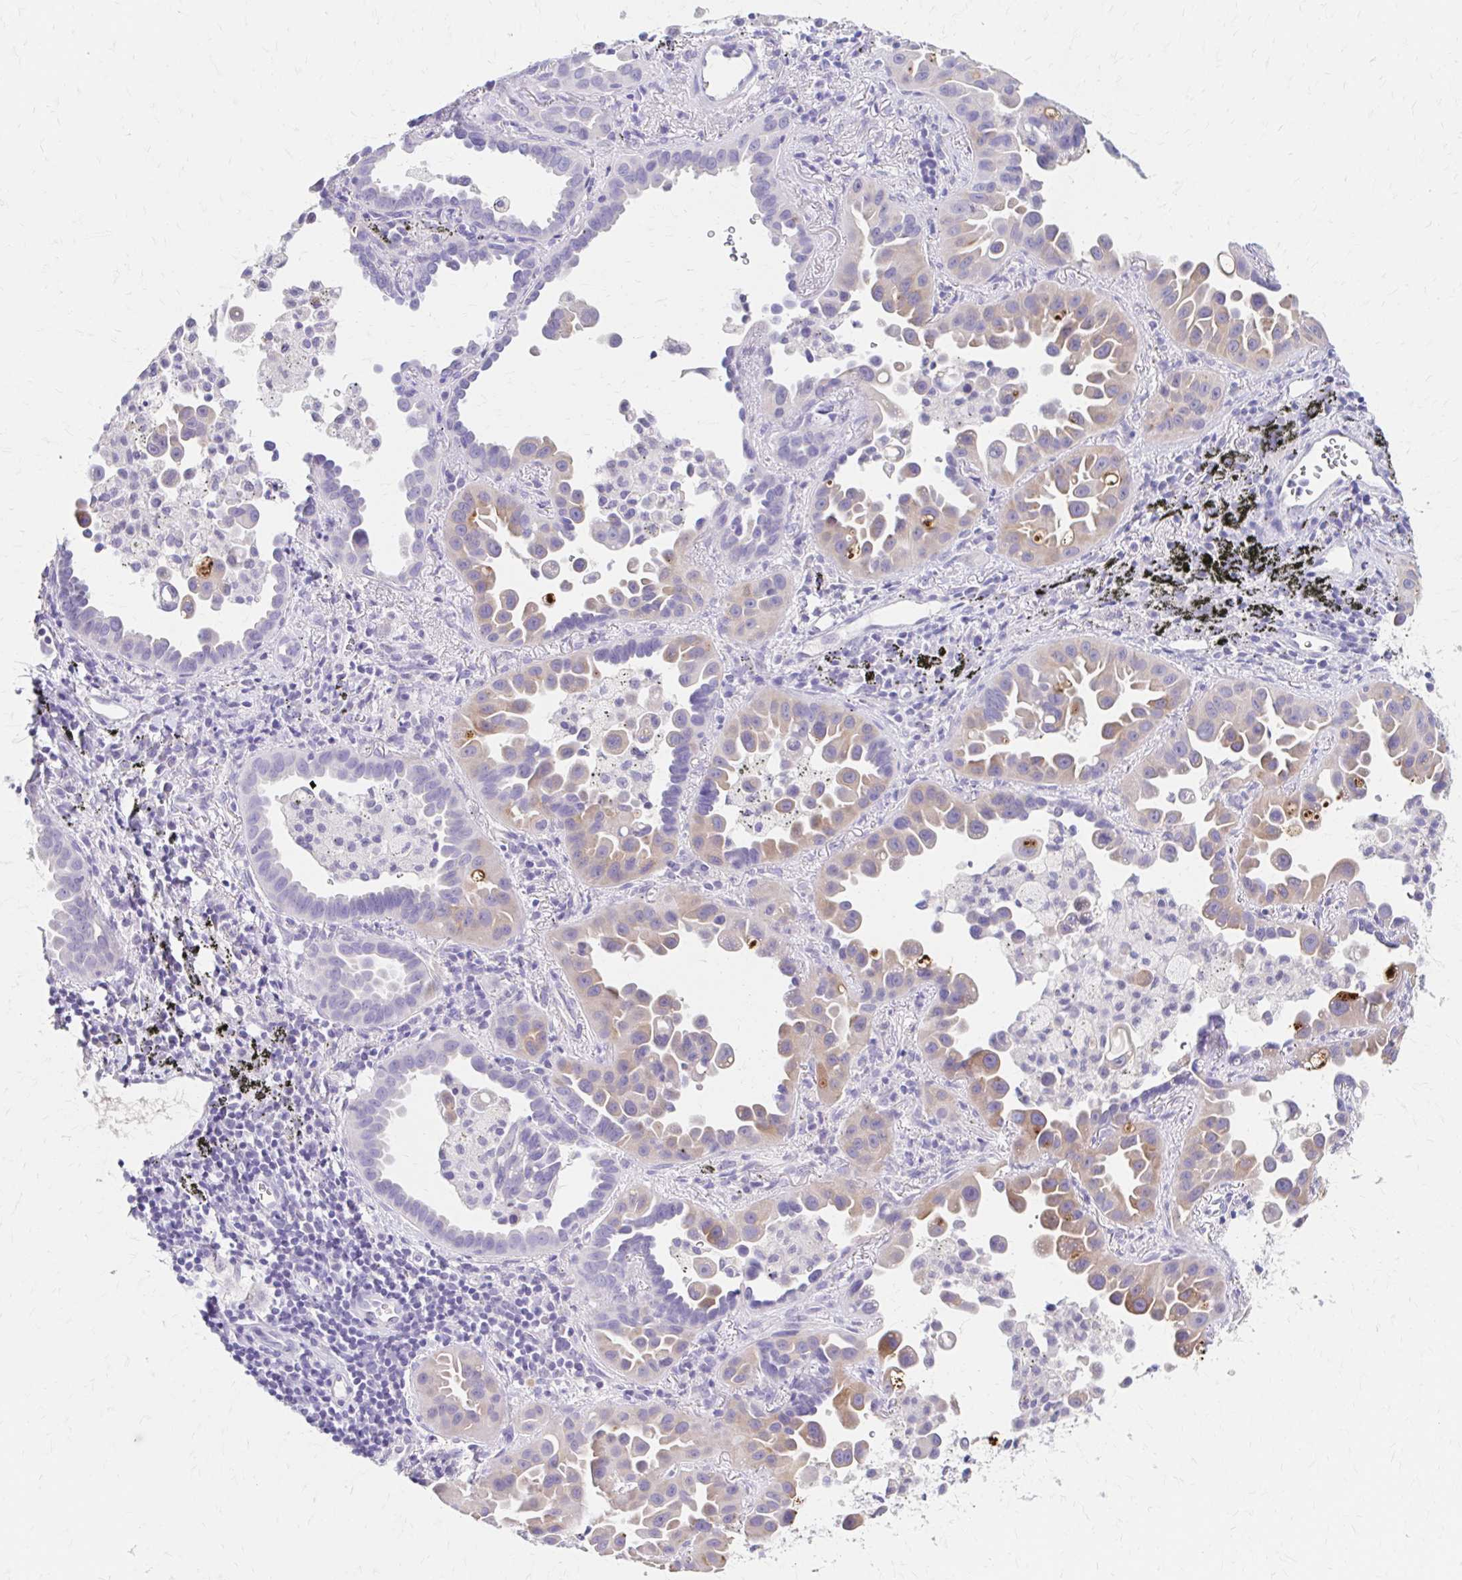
{"staining": {"intensity": "weak", "quantity": "25%-75%", "location": "cytoplasmic/membranous"}, "tissue": "lung cancer", "cell_type": "Tumor cells", "image_type": "cancer", "snomed": [{"axis": "morphology", "description": "Adenocarcinoma, NOS"}, {"axis": "topography", "description": "Lung"}], "caption": "The micrograph reveals a brown stain indicating the presence of a protein in the cytoplasmic/membranous of tumor cells in lung adenocarcinoma.", "gene": "AZGP1", "patient": {"sex": "male", "age": 68}}